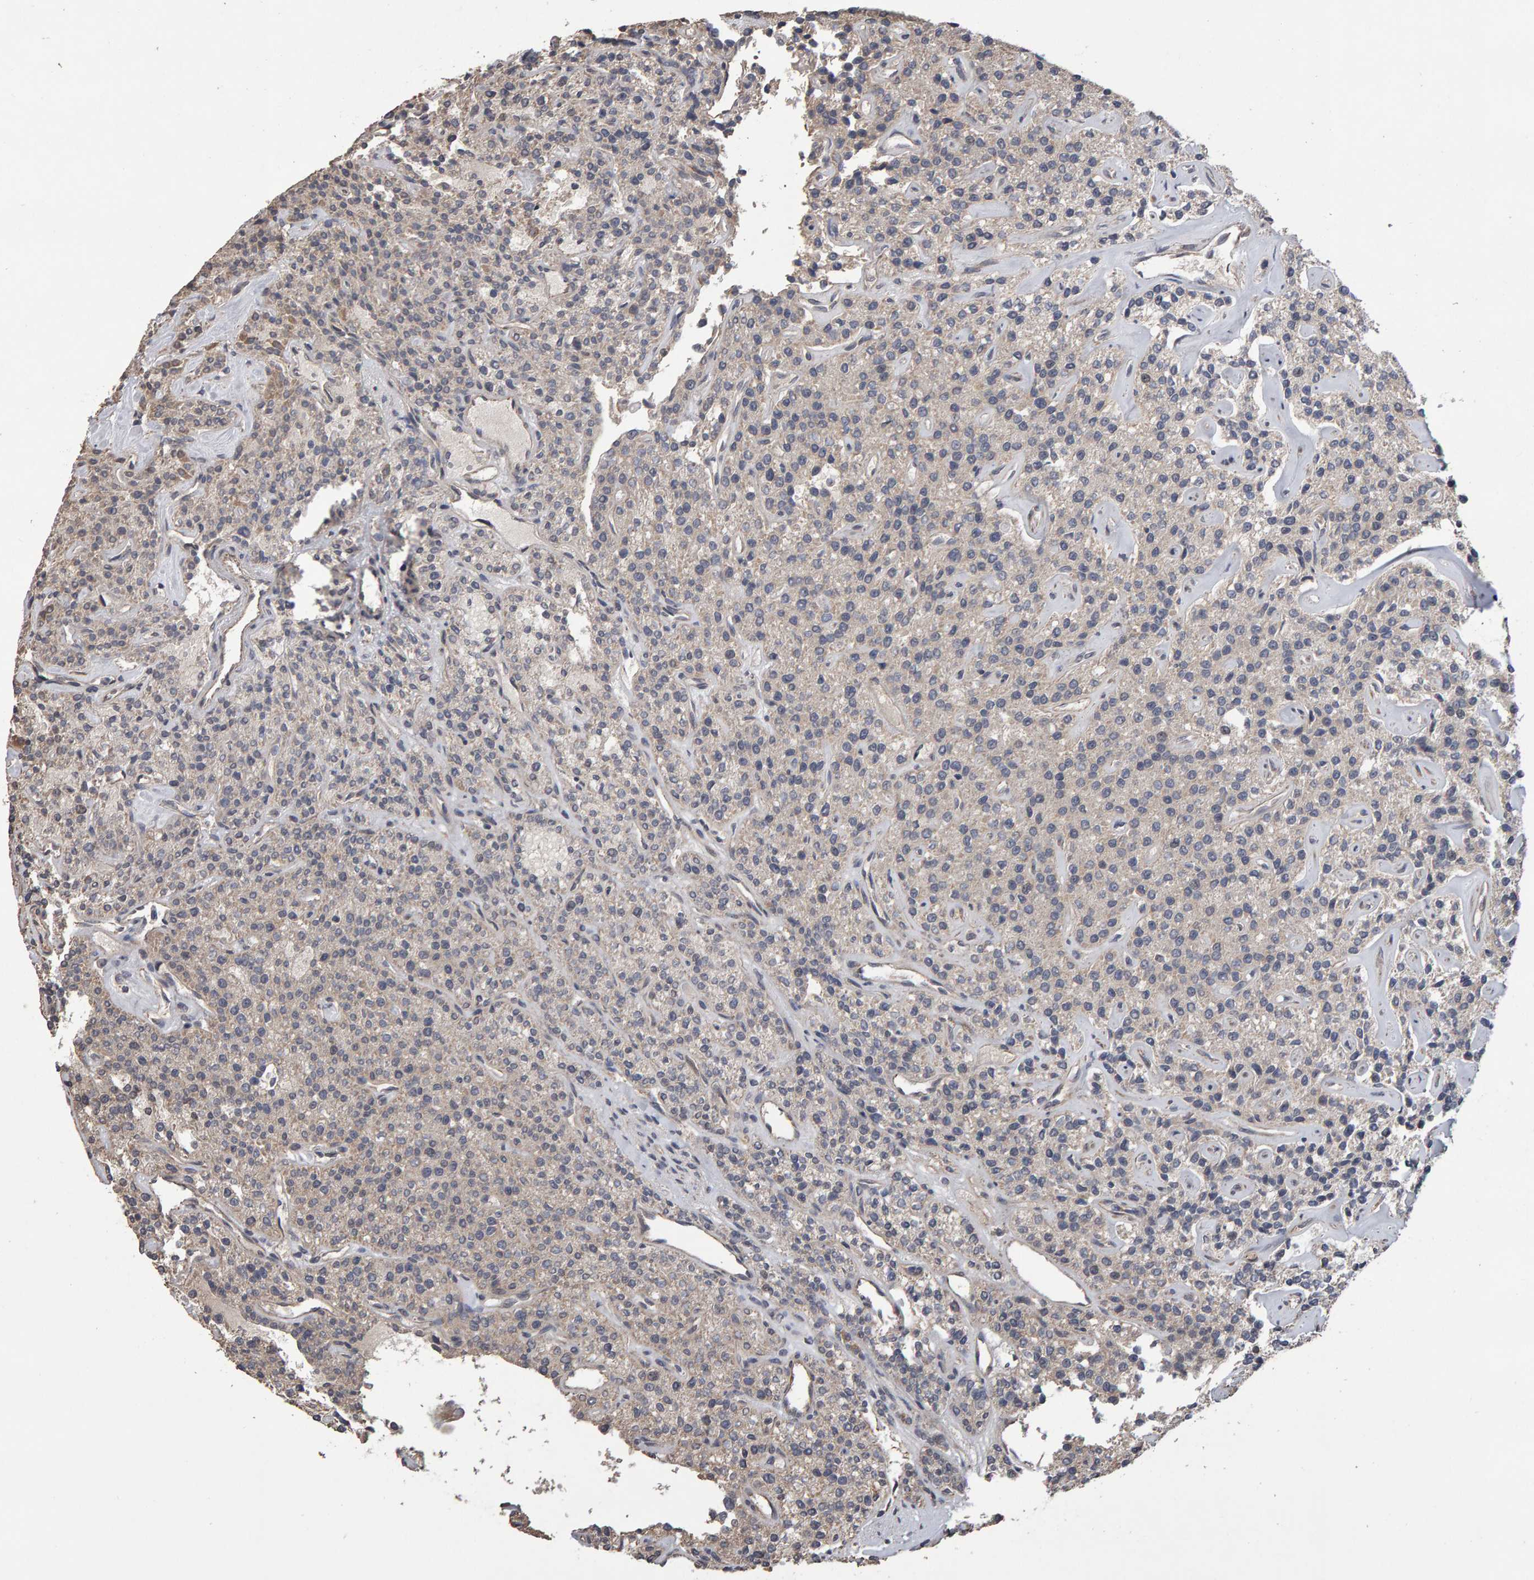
{"staining": {"intensity": "weak", "quantity": "<25%", "location": "cytoplasmic/membranous"}, "tissue": "parathyroid gland", "cell_type": "Glandular cells", "image_type": "normal", "snomed": [{"axis": "morphology", "description": "Normal tissue, NOS"}, {"axis": "topography", "description": "Parathyroid gland"}], "caption": "The immunohistochemistry photomicrograph has no significant staining in glandular cells of parathyroid gland. Brightfield microscopy of IHC stained with DAB (3,3'-diaminobenzidine) (brown) and hematoxylin (blue), captured at high magnification.", "gene": "COASY", "patient": {"sex": "male", "age": 46}}